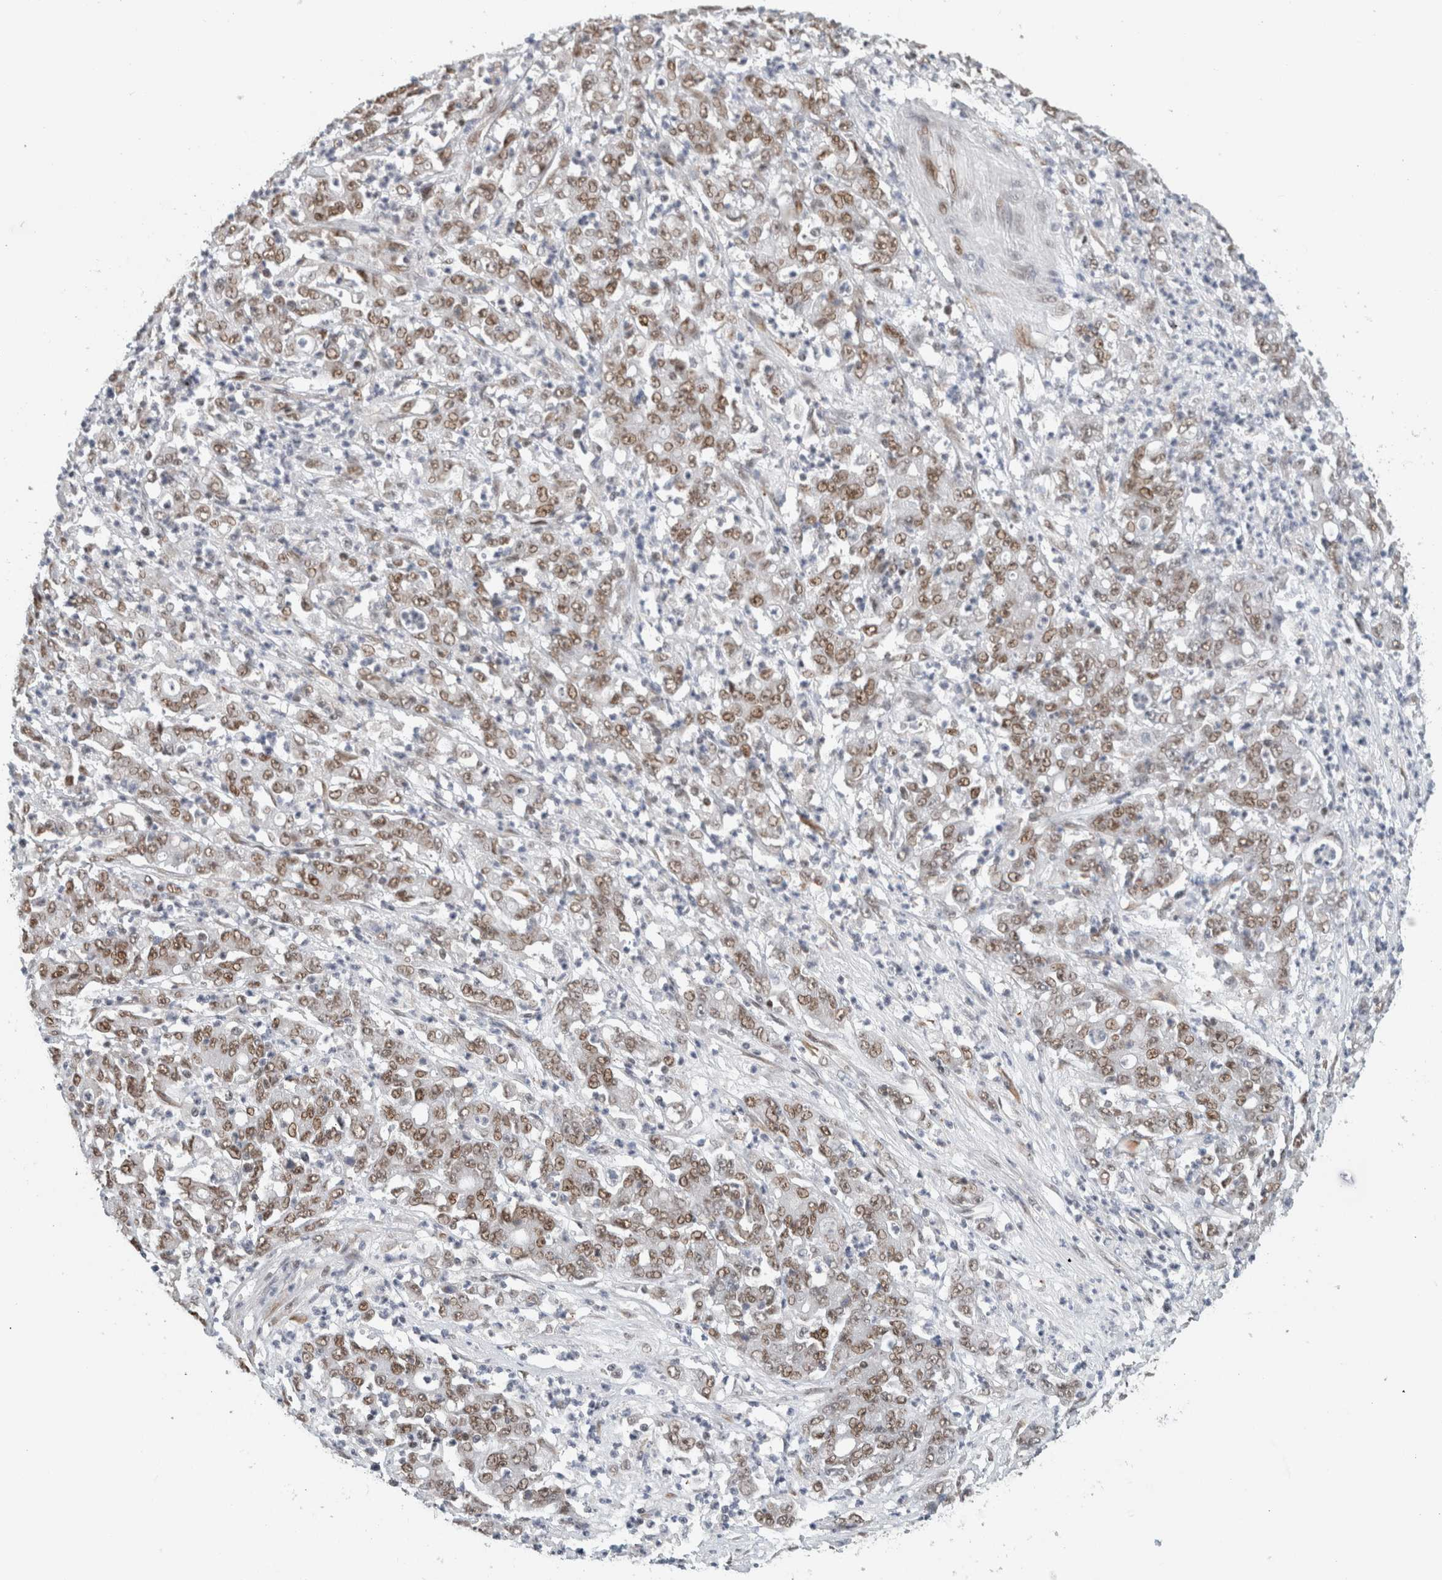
{"staining": {"intensity": "moderate", "quantity": ">75%", "location": "nuclear"}, "tissue": "stomach cancer", "cell_type": "Tumor cells", "image_type": "cancer", "snomed": [{"axis": "morphology", "description": "Adenocarcinoma, NOS"}, {"axis": "topography", "description": "Stomach, lower"}], "caption": "Protein analysis of stomach adenocarcinoma tissue demonstrates moderate nuclear positivity in approximately >75% of tumor cells. (DAB = brown stain, brightfield microscopy at high magnification).", "gene": "HNRNPR", "patient": {"sex": "female", "age": 71}}